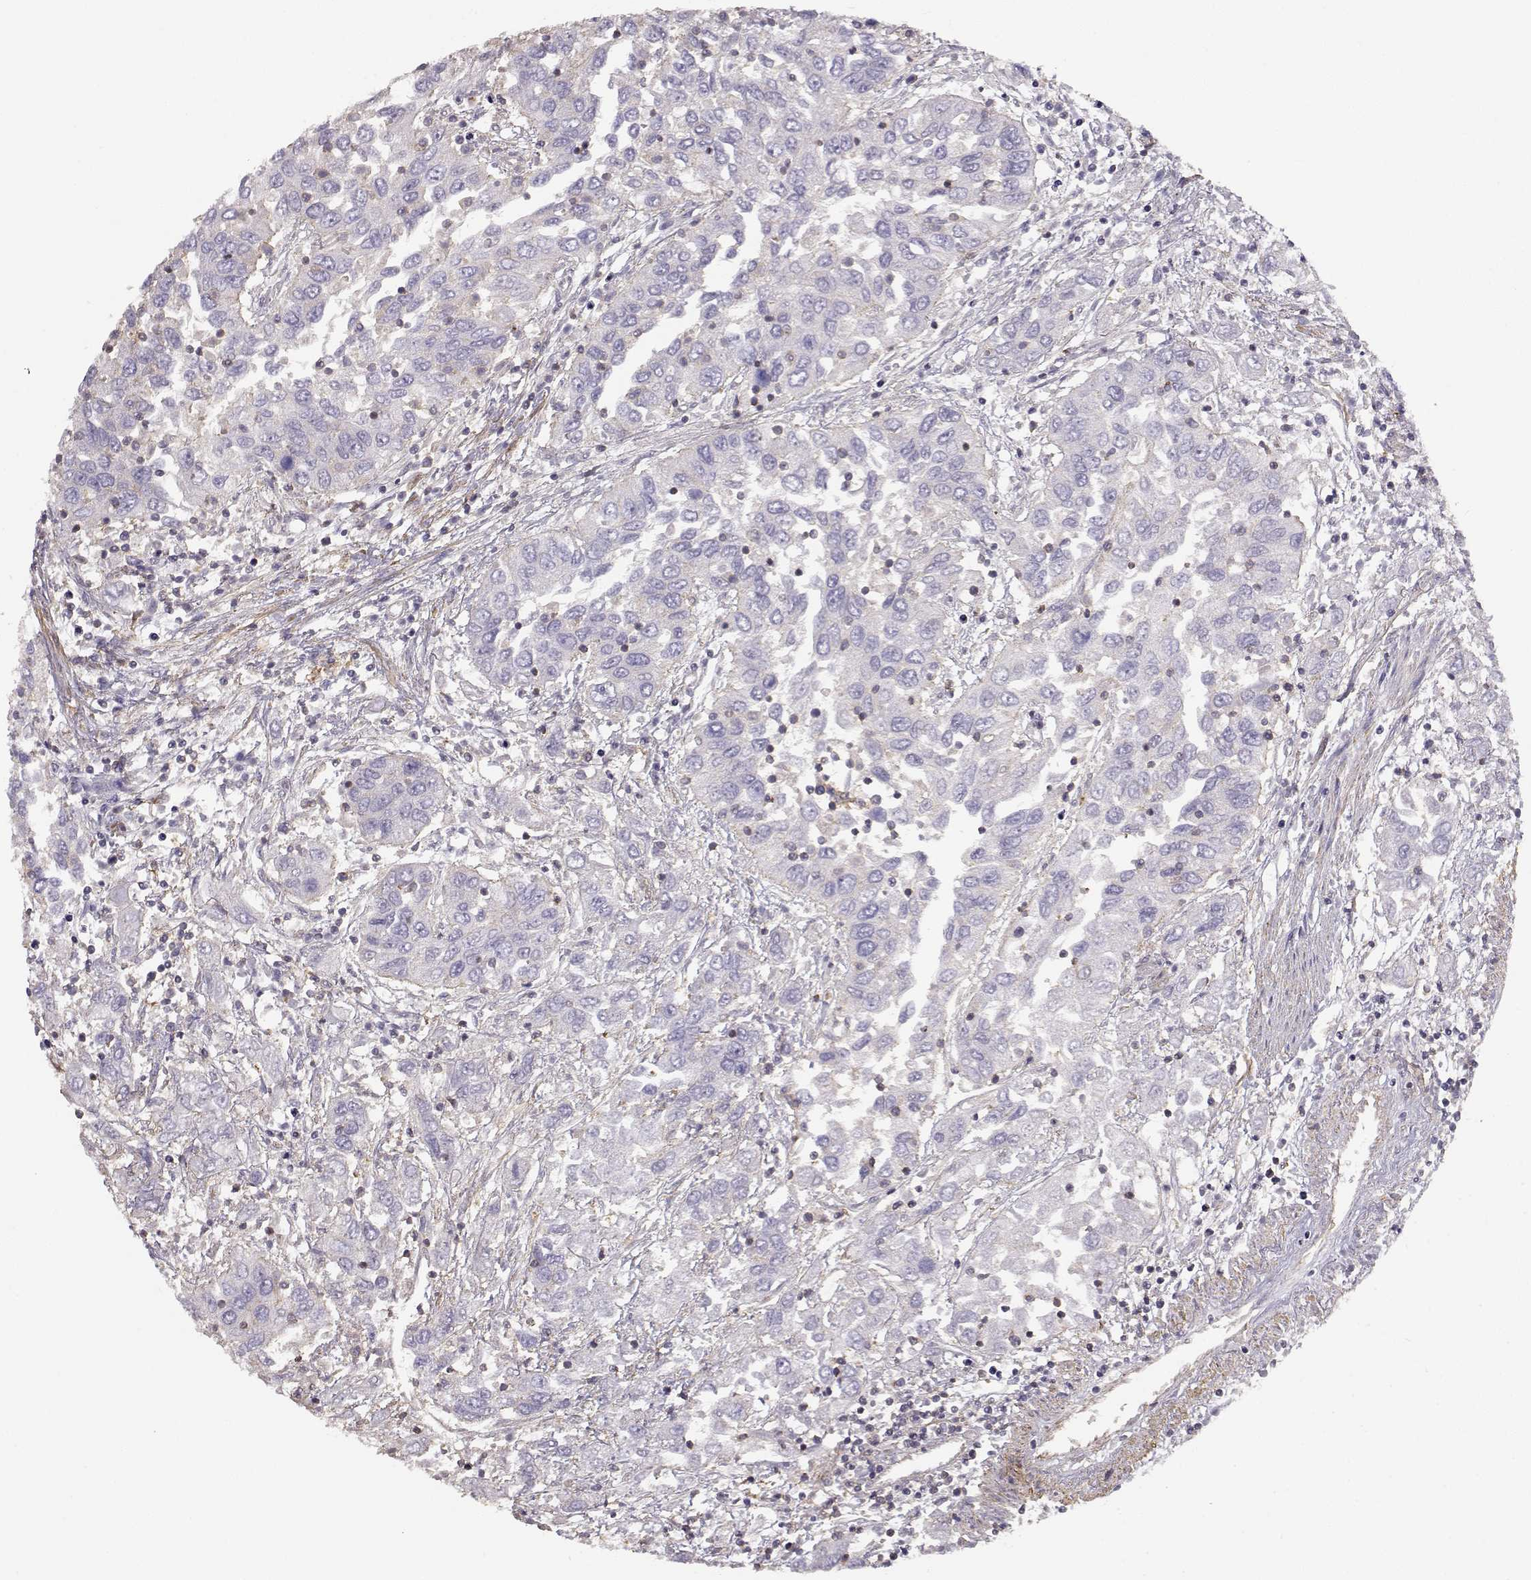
{"staining": {"intensity": "negative", "quantity": "none", "location": "none"}, "tissue": "urothelial cancer", "cell_type": "Tumor cells", "image_type": "cancer", "snomed": [{"axis": "morphology", "description": "Urothelial carcinoma, High grade"}, {"axis": "topography", "description": "Urinary bladder"}], "caption": "Immunohistochemistry (IHC) of high-grade urothelial carcinoma demonstrates no staining in tumor cells.", "gene": "DAPL1", "patient": {"sex": "male", "age": 76}}